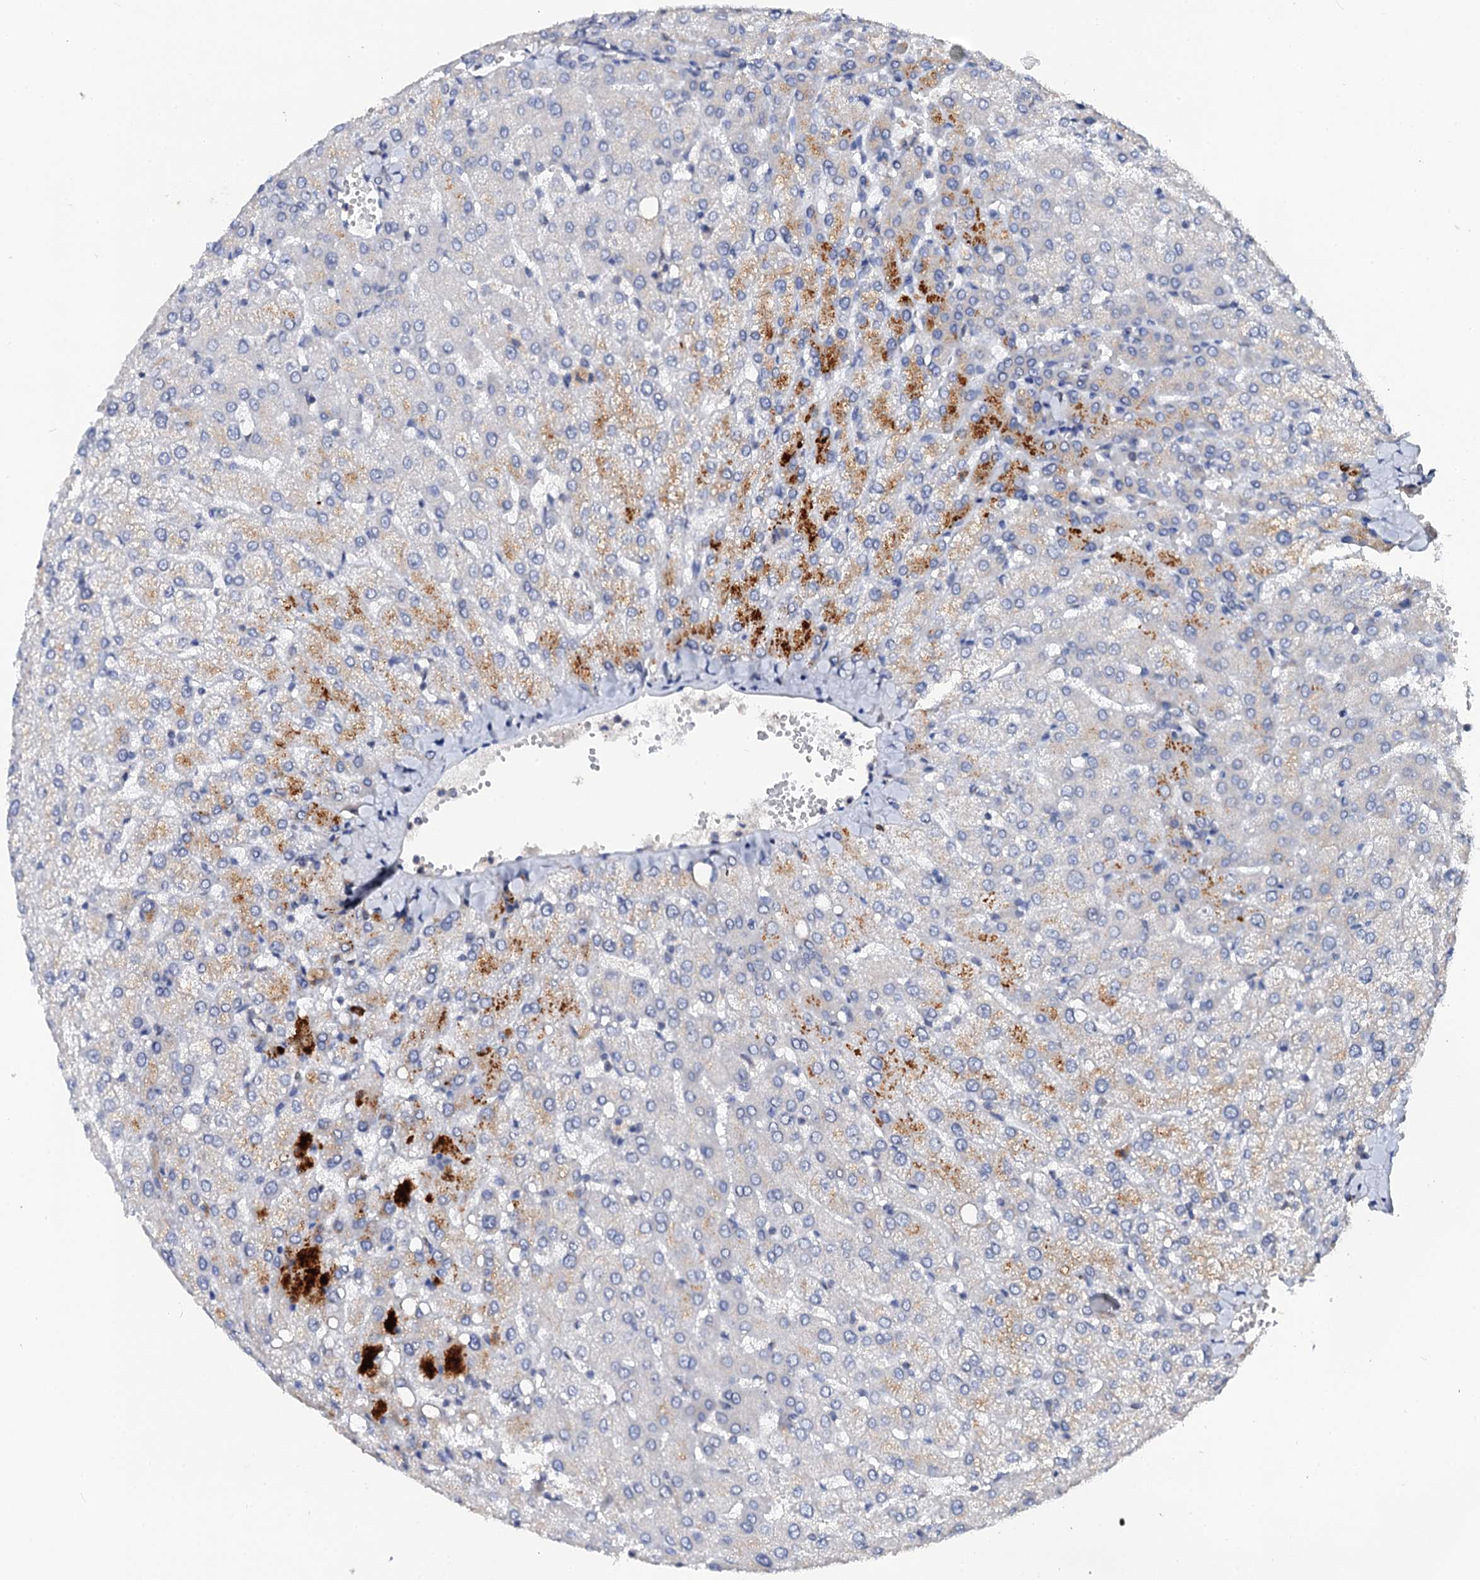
{"staining": {"intensity": "negative", "quantity": "none", "location": "none"}, "tissue": "liver", "cell_type": "Cholangiocytes", "image_type": "normal", "snomed": [{"axis": "morphology", "description": "Normal tissue, NOS"}, {"axis": "topography", "description": "Liver"}], "caption": "Immunohistochemical staining of benign human liver reveals no significant staining in cholangiocytes. Nuclei are stained in blue.", "gene": "NALF1", "patient": {"sex": "female", "age": 54}}